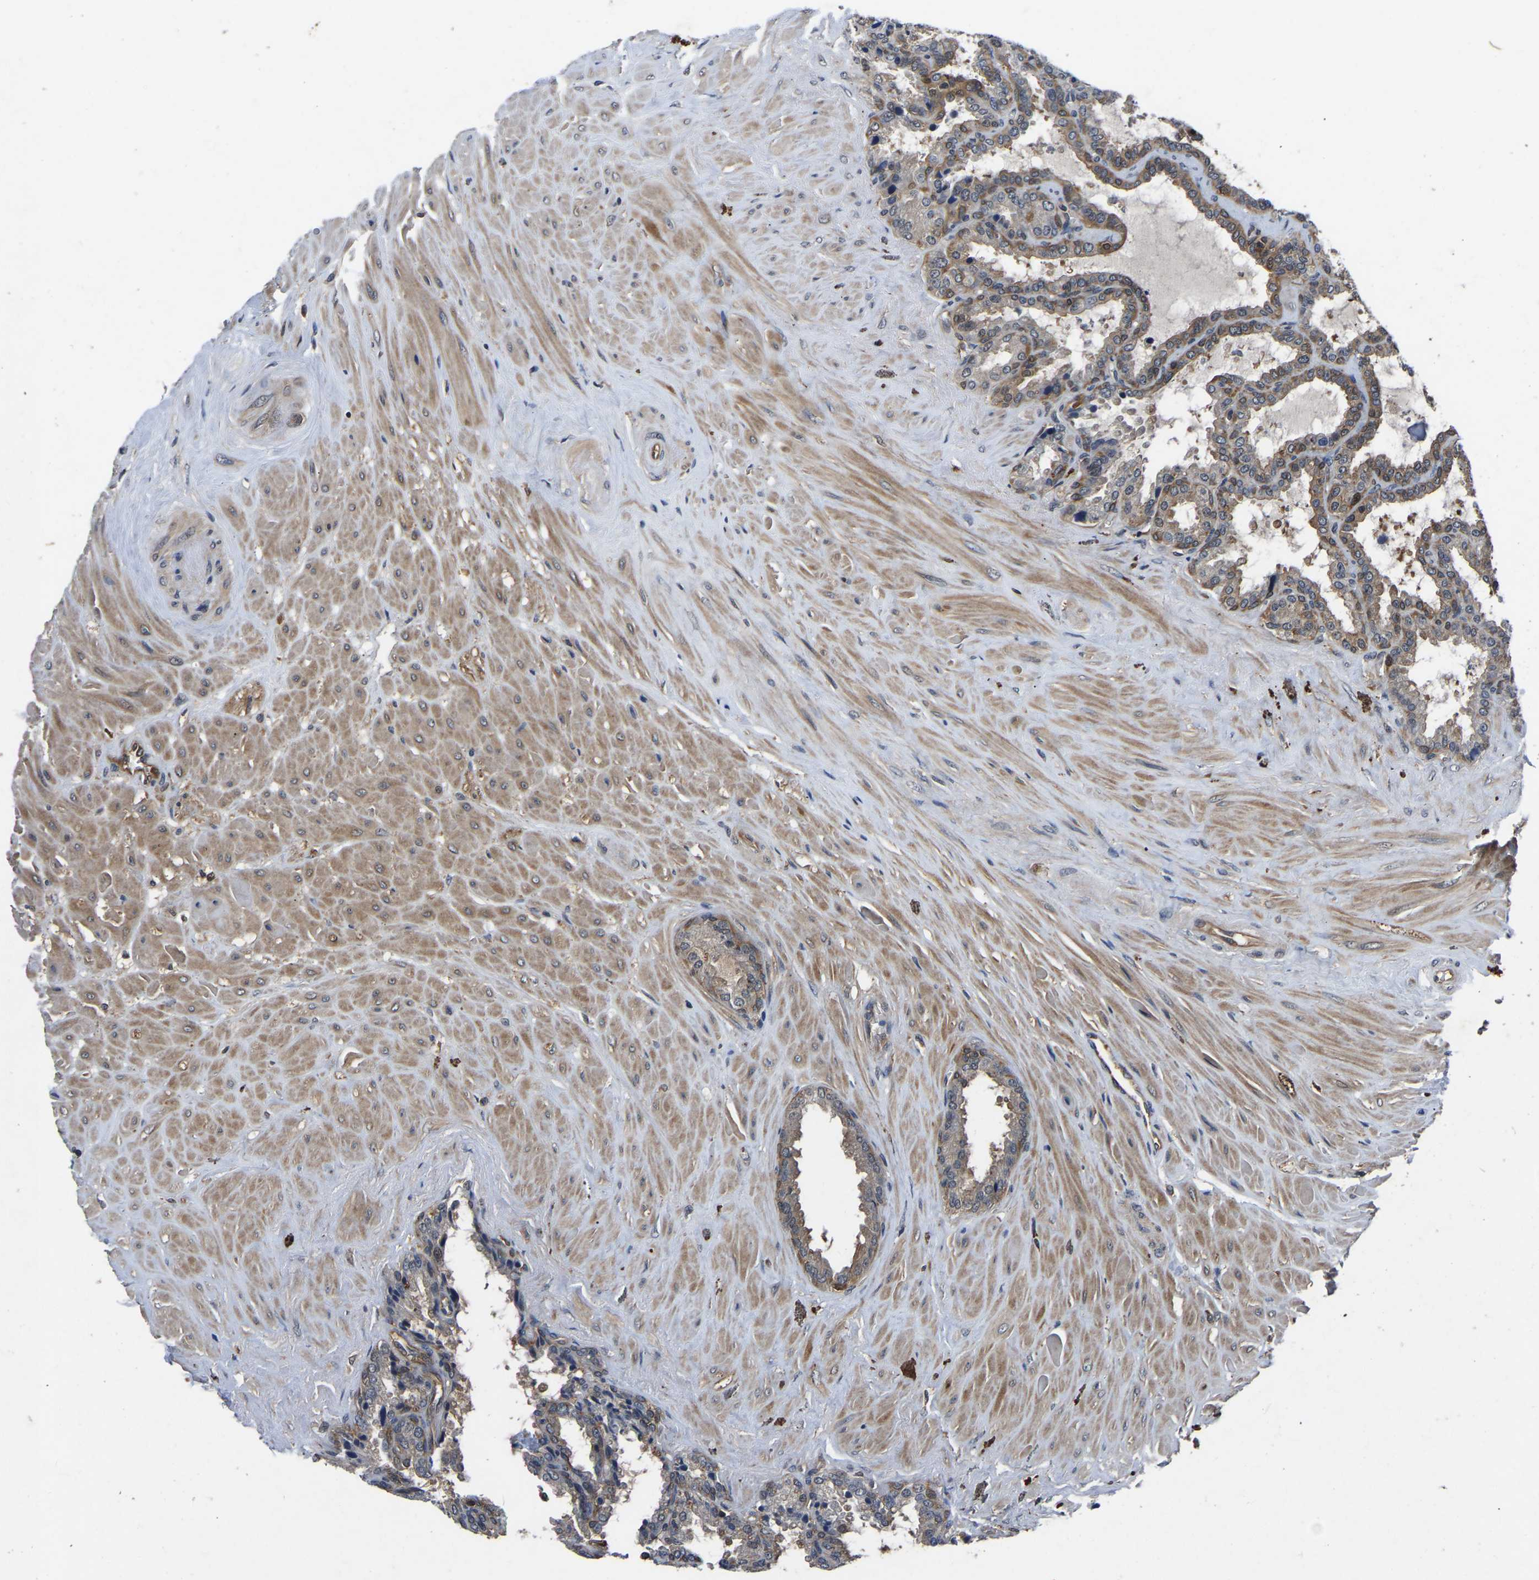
{"staining": {"intensity": "moderate", "quantity": ">75%", "location": "cytoplasmic/membranous"}, "tissue": "seminal vesicle", "cell_type": "Glandular cells", "image_type": "normal", "snomed": [{"axis": "morphology", "description": "Normal tissue, NOS"}, {"axis": "topography", "description": "Seminal veicle"}], "caption": "Immunohistochemical staining of normal human seminal vesicle shows moderate cytoplasmic/membranous protein positivity in approximately >75% of glandular cells. The protein is stained brown, and the nuclei are stained in blue (DAB (3,3'-diaminobenzidine) IHC with brightfield microscopy, high magnification).", "gene": "FGD5", "patient": {"sex": "male", "age": 46}}